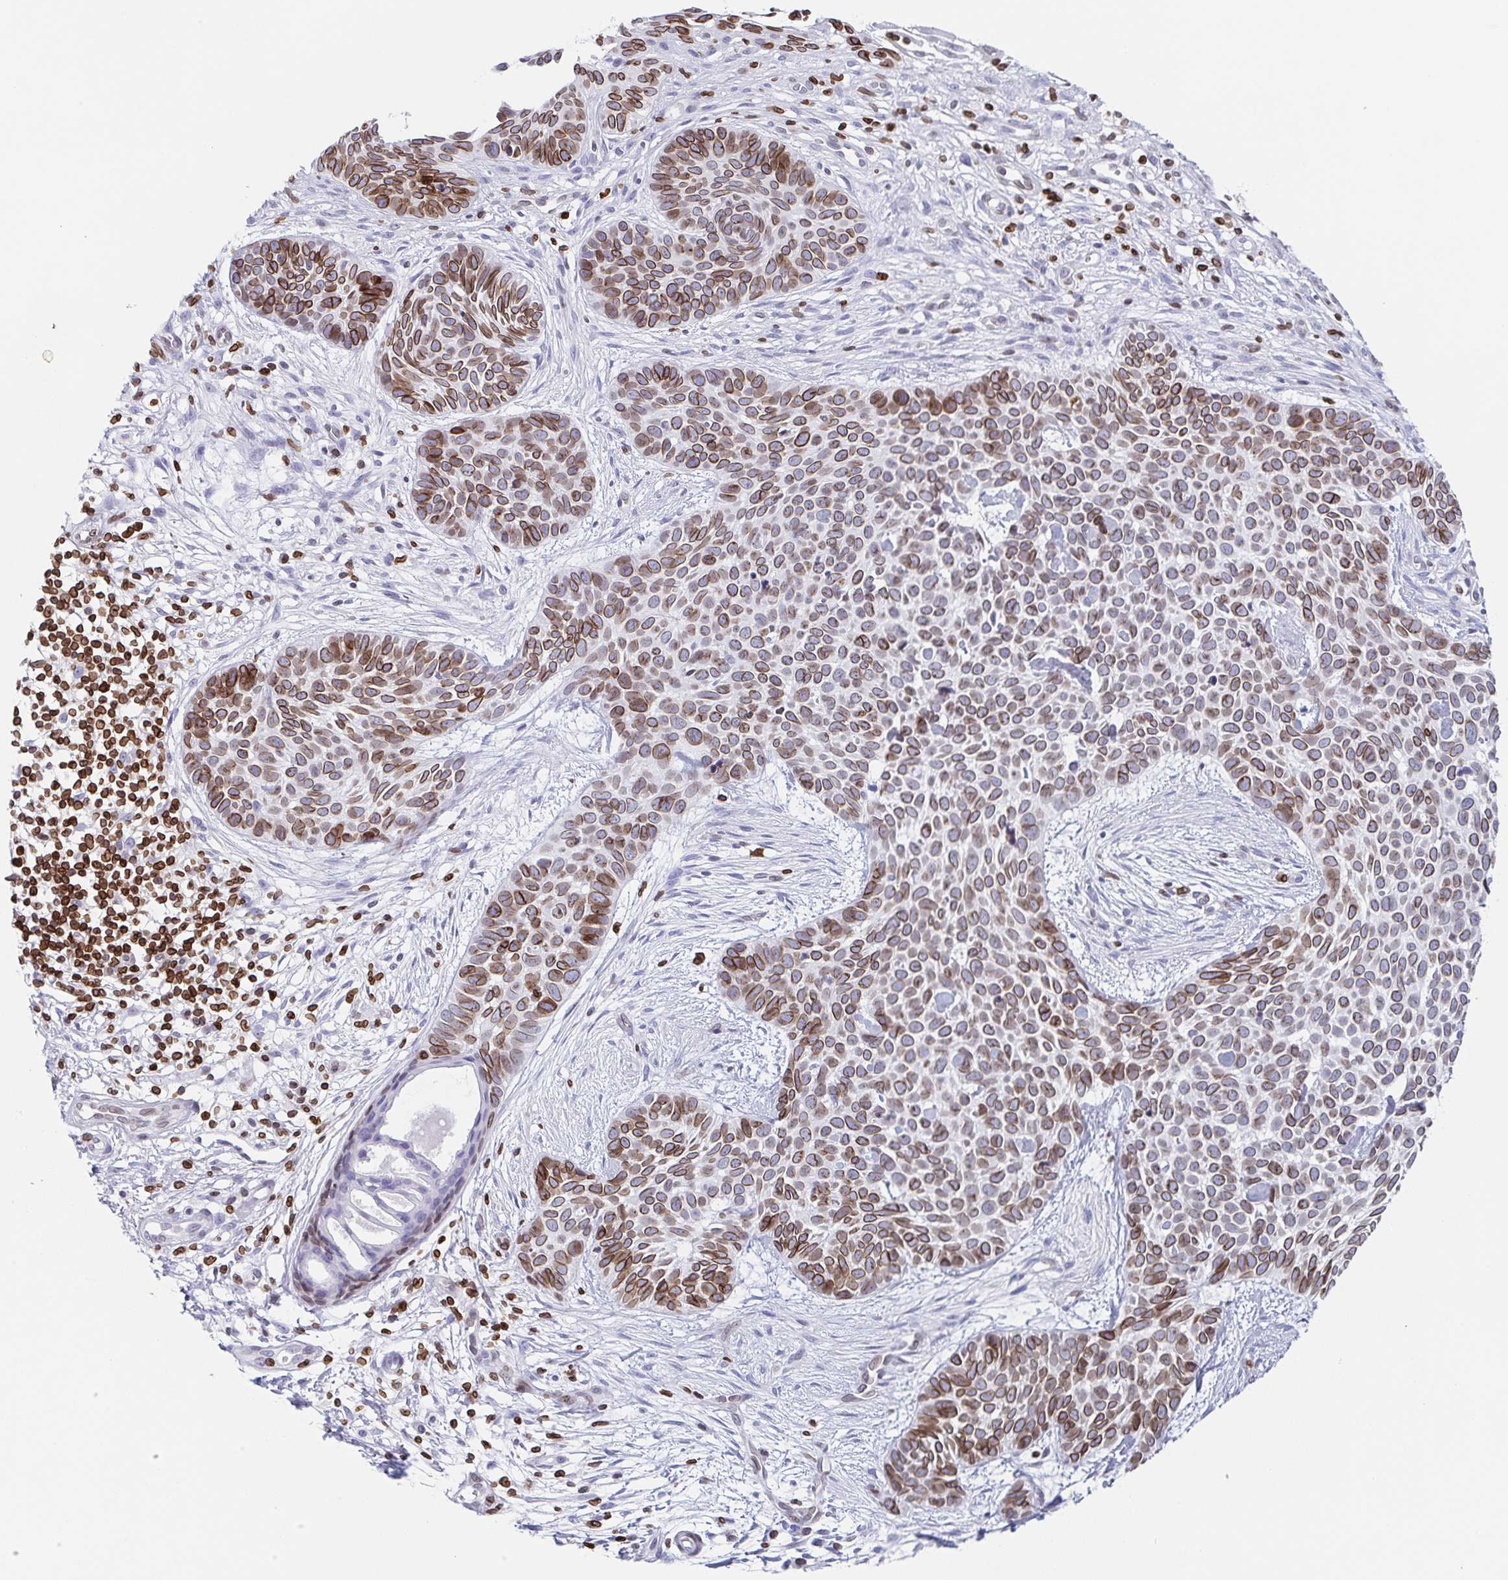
{"staining": {"intensity": "moderate", "quantity": ">75%", "location": "cytoplasmic/membranous,nuclear"}, "tissue": "skin cancer", "cell_type": "Tumor cells", "image_type": "cancer", "snomed": [{"axis": "morphology", "description": "Basal cell carcinoma"}, {"axis": "topography", "description": "Skin"}], "caption": "Immunohistochemical staining of human skin cancer (basal cell carcinoma) demonstrates medium levels of moderate cytoplasmic/membranous and nuclear staining in about >75% of tumor cells. (brown staining indicates protein expression, while blue staining denotes nuclei).", "gene": "BTBD7", "patient": {"sex": "male", "age": 69}}